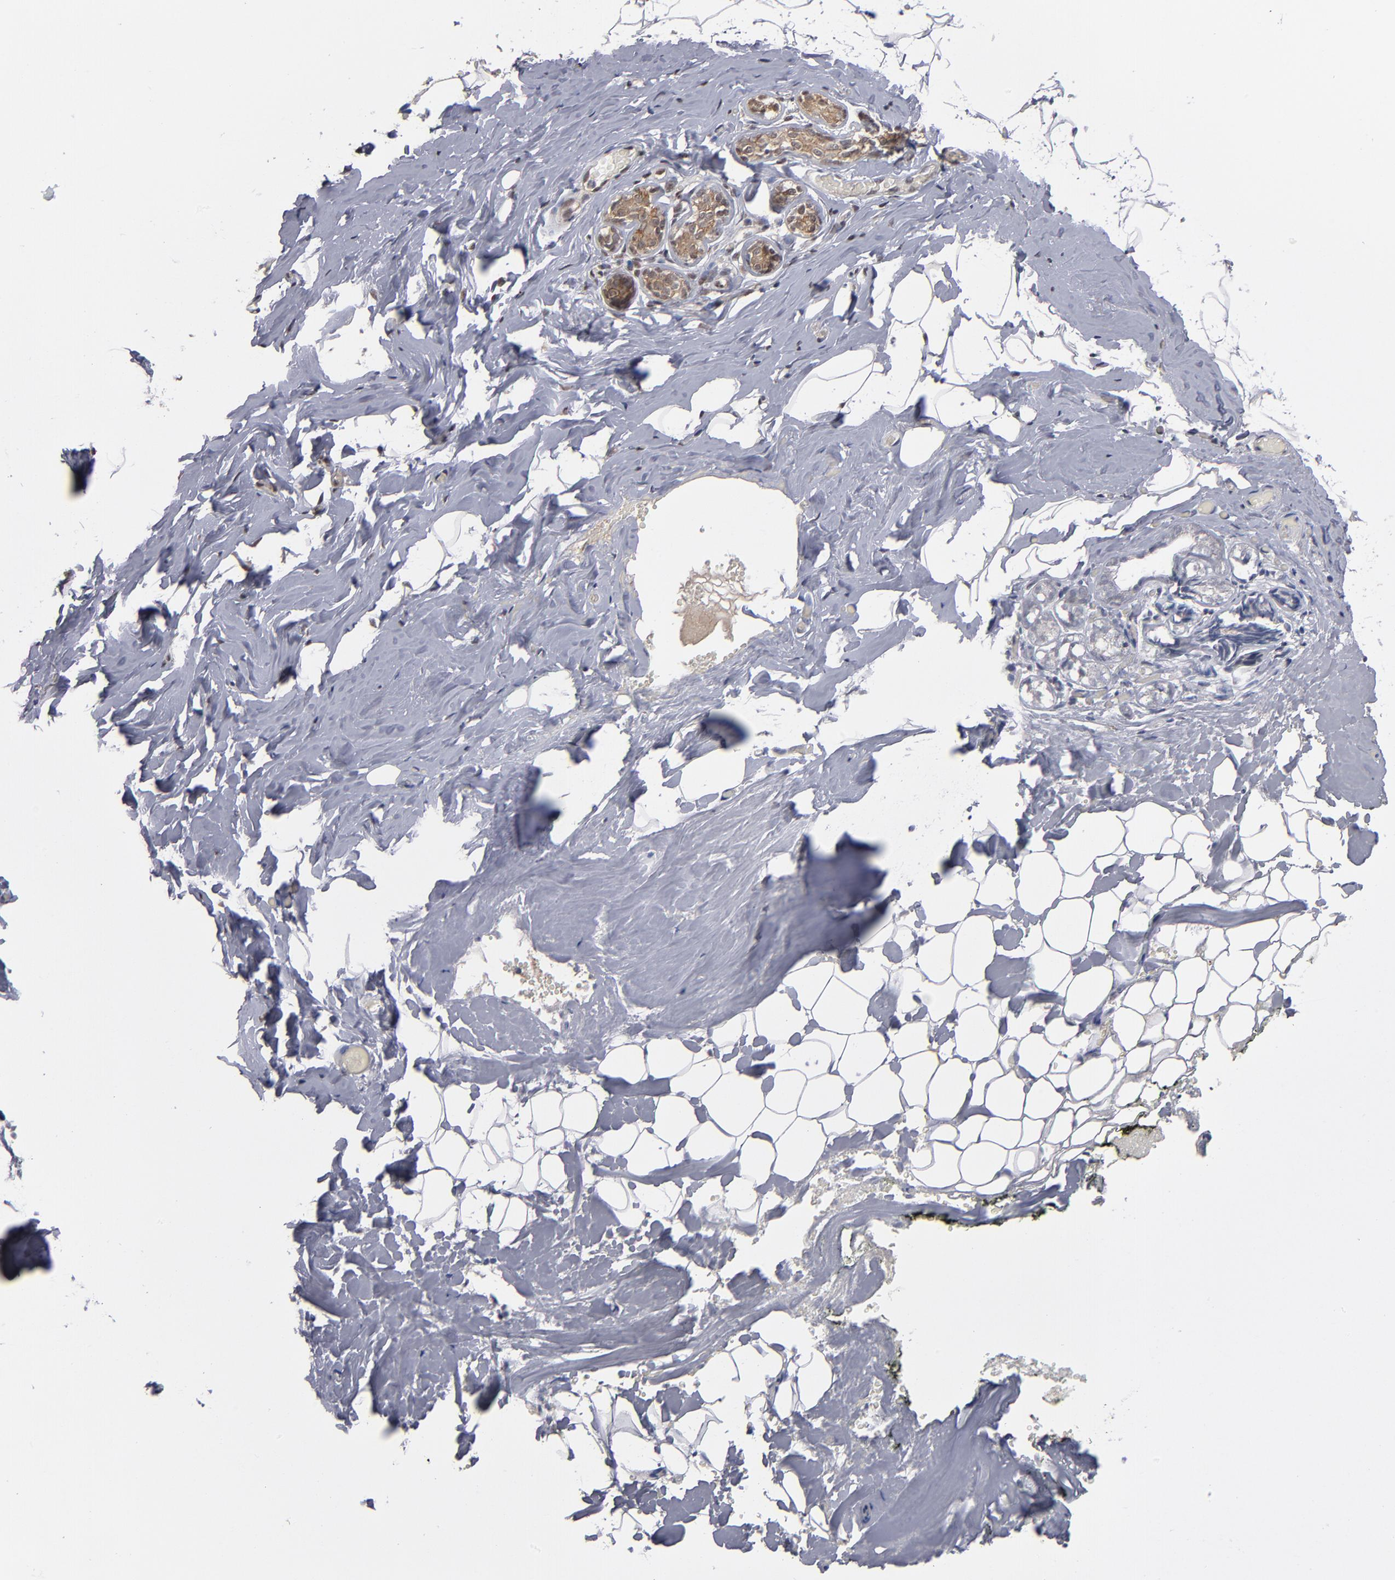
{"staining": {"intensity": "negative", "quantity": "none", "location": "none"}, "tissue": "breast", "cell_type": "Adipocytes", "image_type": "normal", "snomed": [{"axis": "morphology", "description": "Normal tissue, NOS"}, {"axis": "topography", "description": "Breast"}, {"axis": "topography", "description": "Soft tissue"}], "caption": "DAB (3,3'-diaminobenzidine) immunohistochemical staining of unremarkable breast shows no significant staining in adipocytes. (Stains: DAB (3,3'-diaminobenzidine) immunohistochemistry with hematoxylin counter stain, Microscopy: brightfield microscopy at high magnification).", "gene": "HUWE1", "patient": {"sex": "female", "age": 75}}